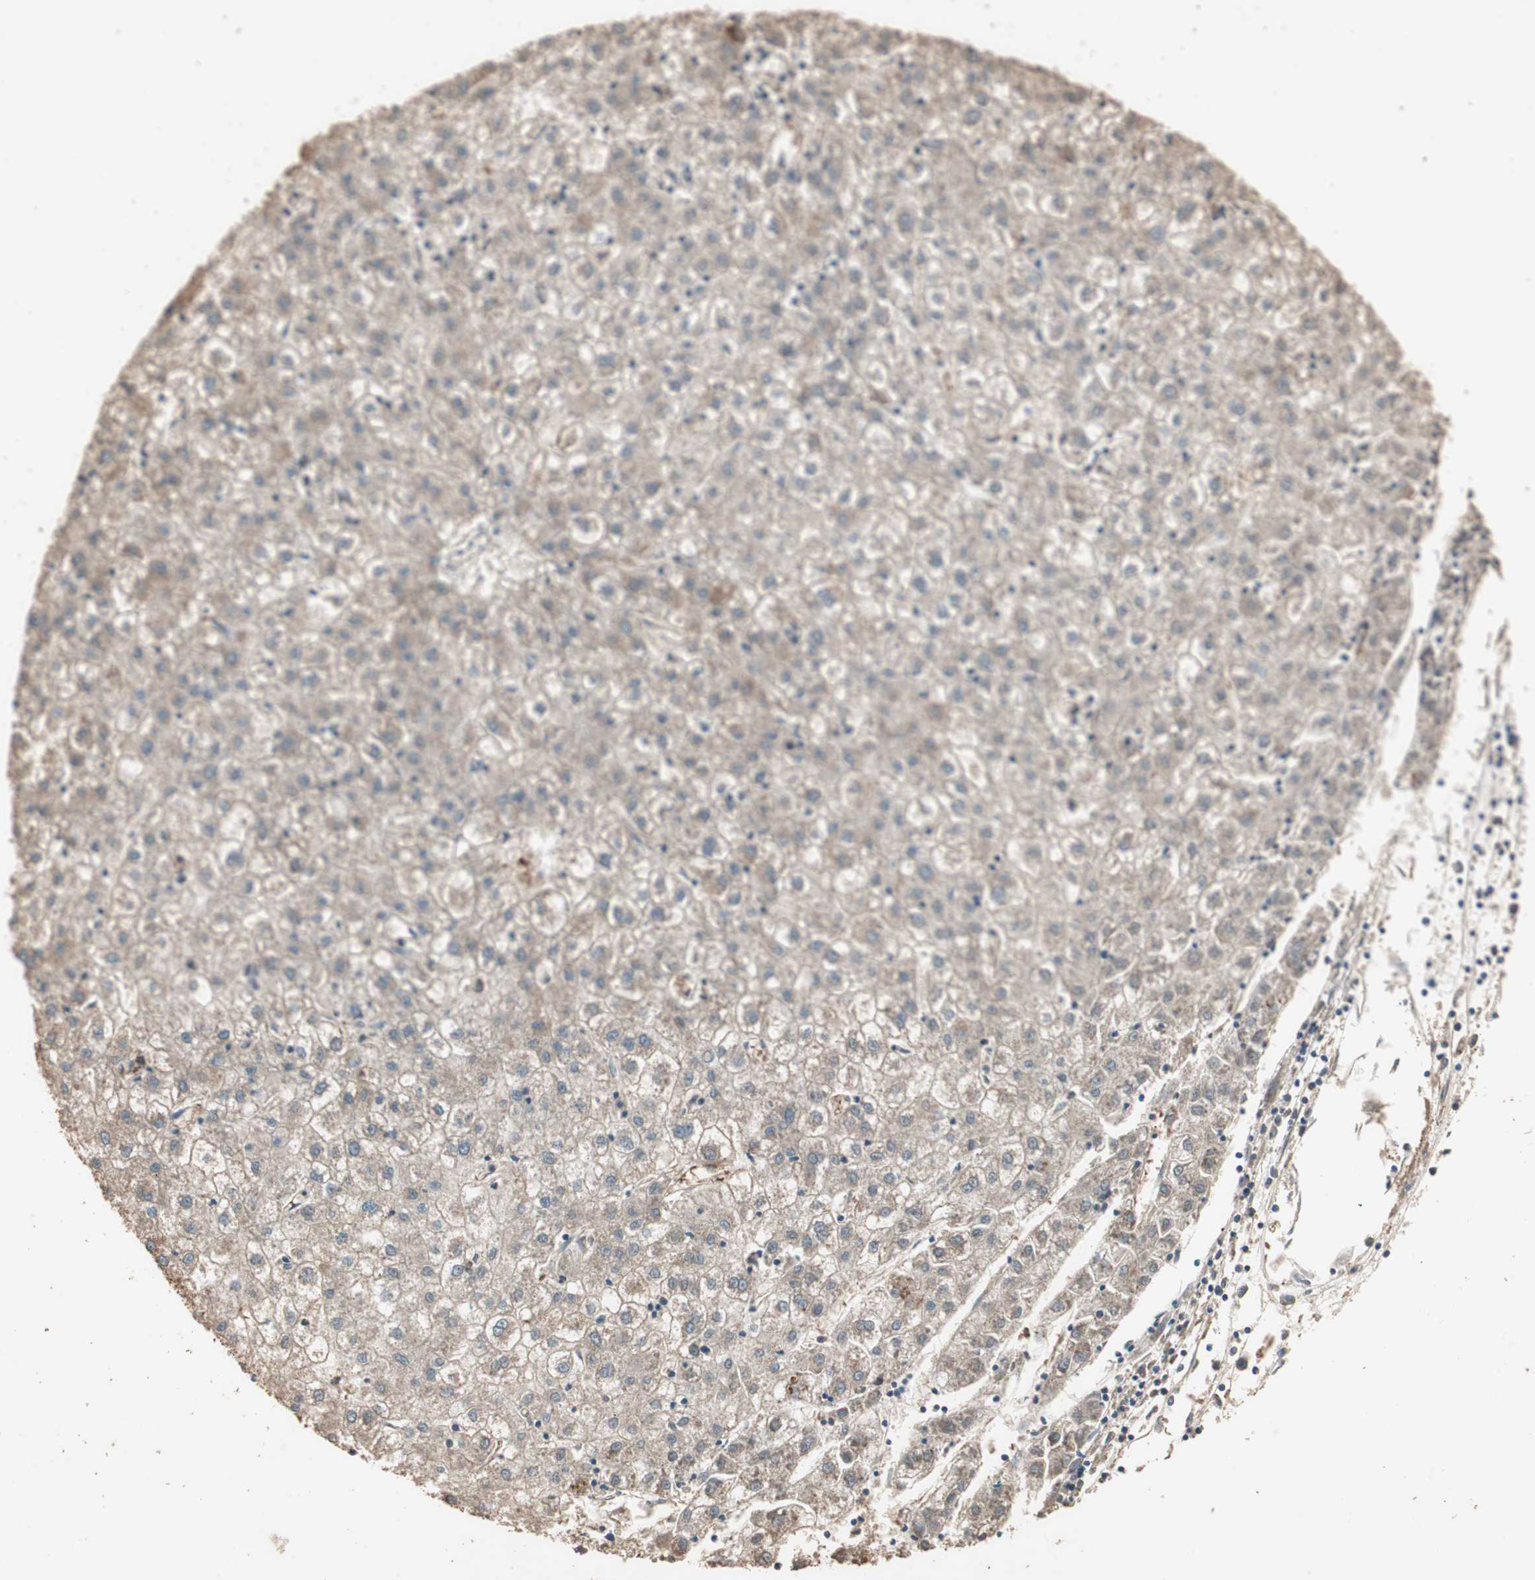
{"staining": {"intensity": "moderate", "quantity": ">75%", "location": "cytoplasmic/membranous"}, "tissue": "liver cancer", "cell_type": "Tumor cells", "image_type": "cancer", "snomed": [{"axis": "morphology", "description": "Carcinoma, Hepatocellular, NOS"}, {"axis": "topography", "description": "Liver"}], "caption": "Liver hepatocellular carcinoma stained for a protein demonstrates moderate cytoplasmic/membranous positivity in tumor cells. Nuclei are stained in blue.", "gene": "UBAC1", "patient": {"sex": "male", "age": 72}}